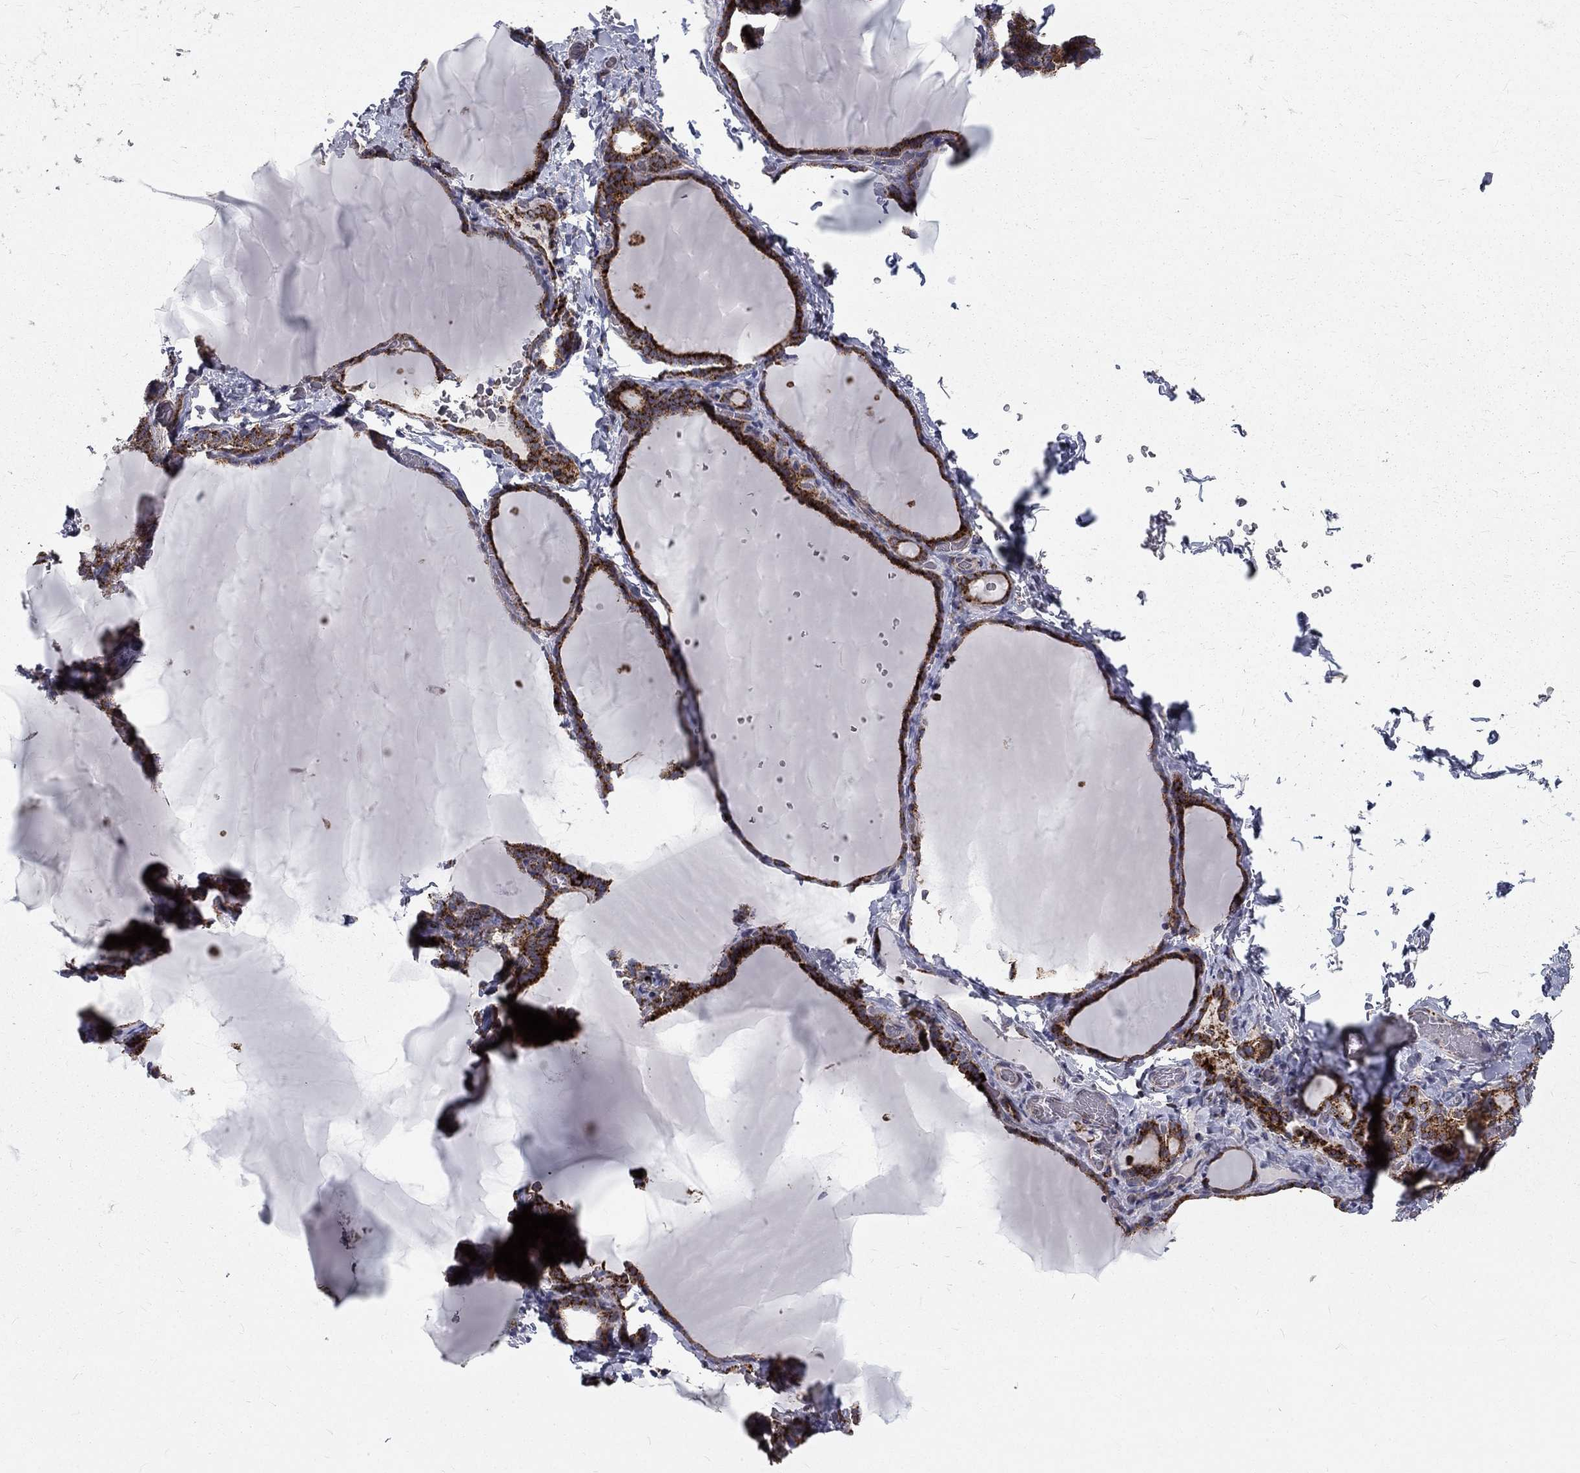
{"staining": {"intensity": "strong", "quantity": ">75%", "location": "cytoplasmic/membranous"}, "tissue": "thyroid gland", "cell_type": "Glandular cells", "image_type": "normal", "snomed": [{"axis": "morphology", "description": "Normal tissue, NOS"}, {"axis": "morphology", "description": "Hyperplasia, NOS"}, {"axis": "topography", "description": "Thyroid gland"}], "caption": "About >75% of glandular cells in unremarkable thyroid gland display strong cytoplasmic/membranous protein expression as visualized by brown immunohistochemical staining.", "gene": "ALDH1B1", "patient": {"sex": "female", "age": 27}}